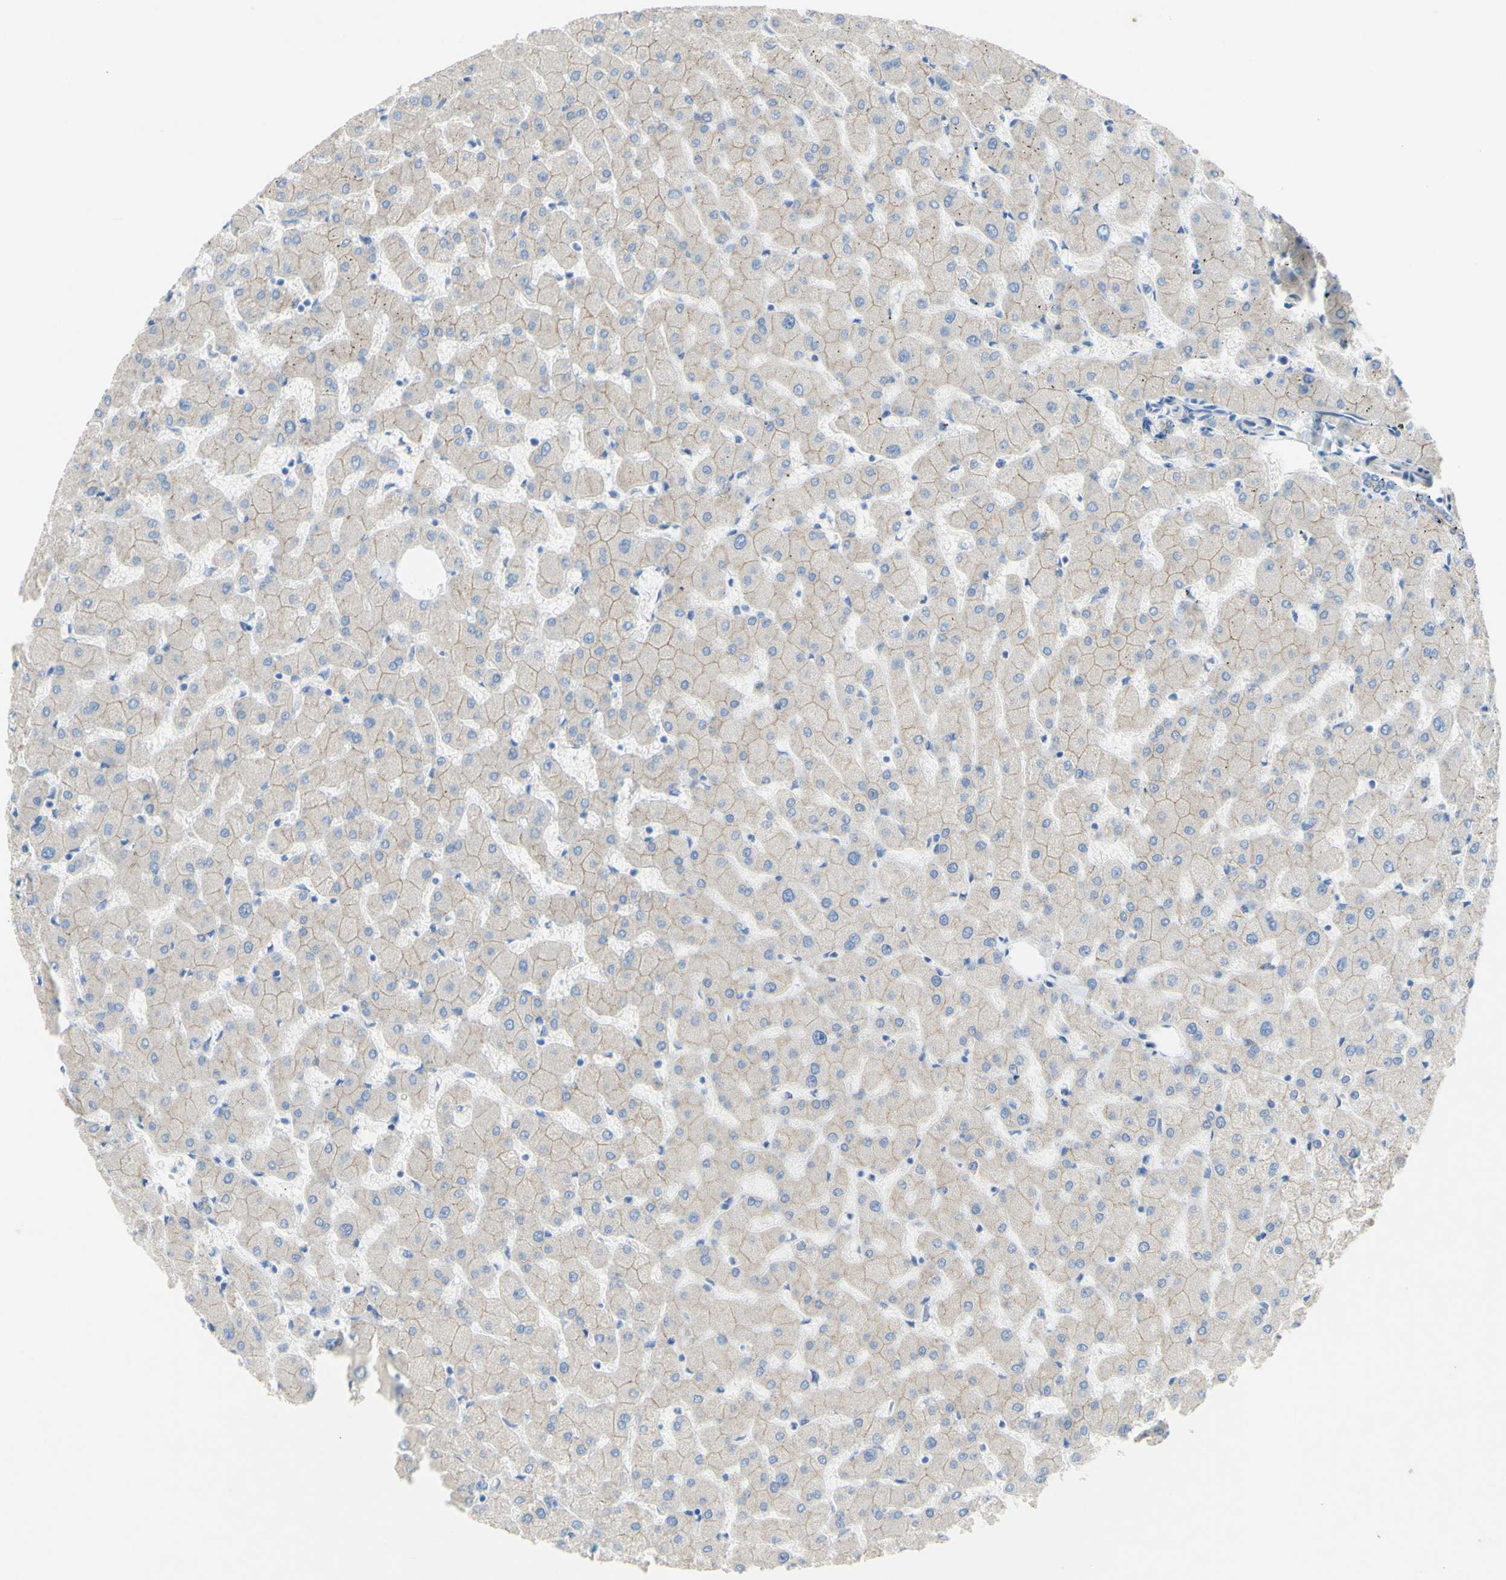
{"staining": {"intensity": "weak", "quantity": "25%-75%", "location": "cytoplasmic/membranous"}, "tissue": "liver", "cell_type": "Cholangiocytes", "image_type": "normal", "snomed": [{"axis": "morphology", "description": "Normal tissue, NOS"}, {"axis": "topography", "description": "Liver"}], "caption": "Protein expression analysis of unremarkable human liver reveals weak cytoplasmic/membranous expression in approximately 25%-75% of cholangiocytes.", "gene": "DSC2", "patient": {"sex": "female", "age": 63}}